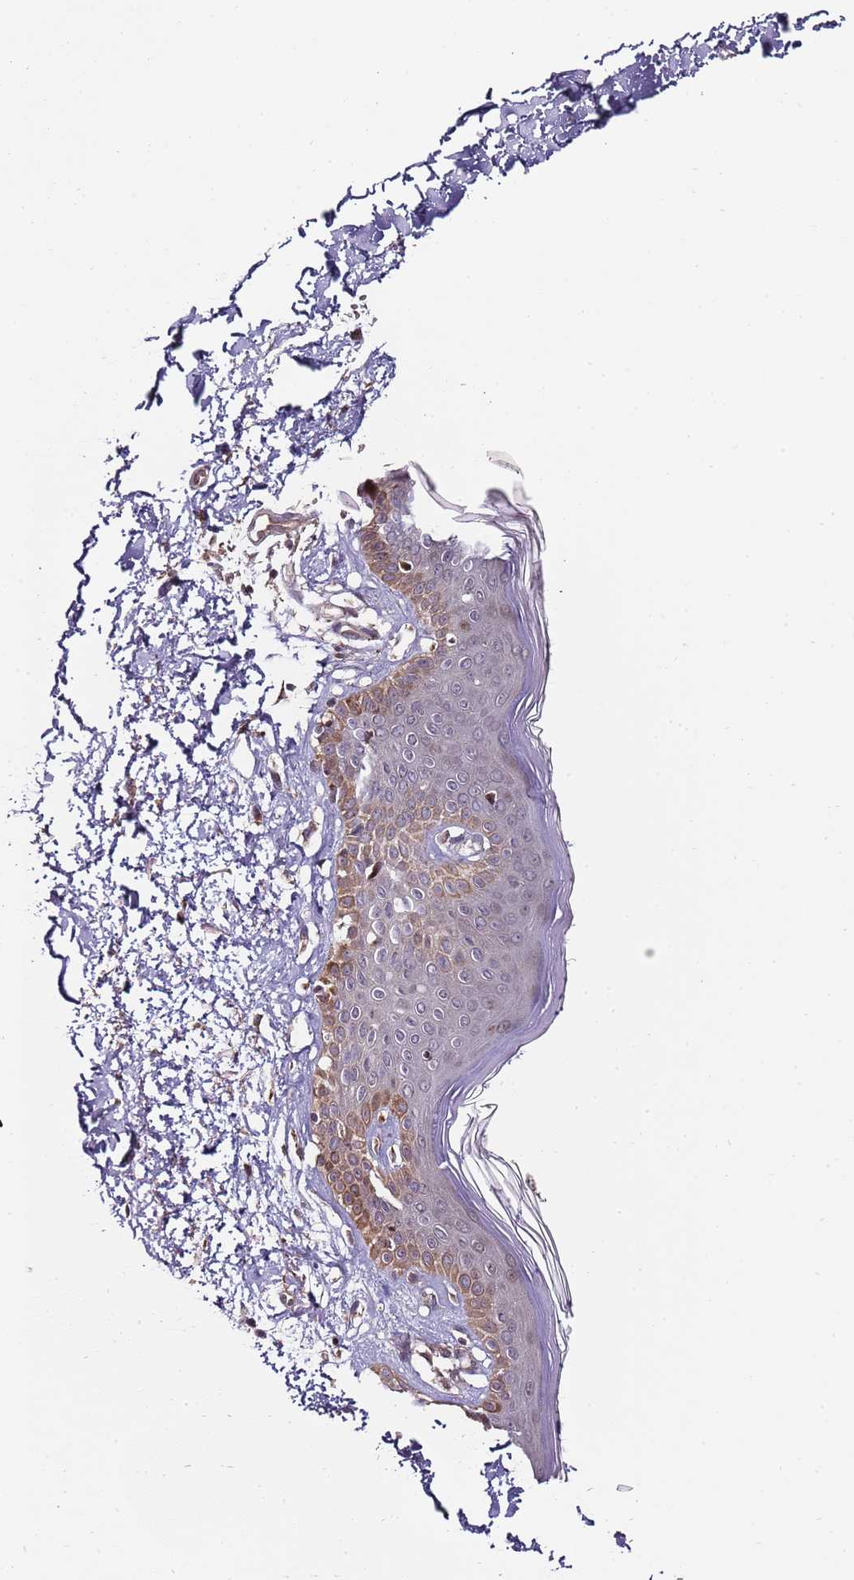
{"staining": {"intensity": "negative", "quantity": "none", "location": "none"}, "tissue": "skin", "cell_type": "Fibroblasts", "image_type": "normal", "snomed": [{"axis": "morphology", "description": "Normal tissue, NOS"}, {"axis": "topography", "description": "Skin"}], "caption": "IHC image of normal human skin stained for a protein (brown), which exhibits no staining in fibroblasts. Brightfield microscopy of IHC stained with DAB (3,3'-diaminobenzidine) (brown) and hematoxylin (blue), captured at high magnification.", "gene": "EDC3", "patient": {"sex": "female", "age": 64}}